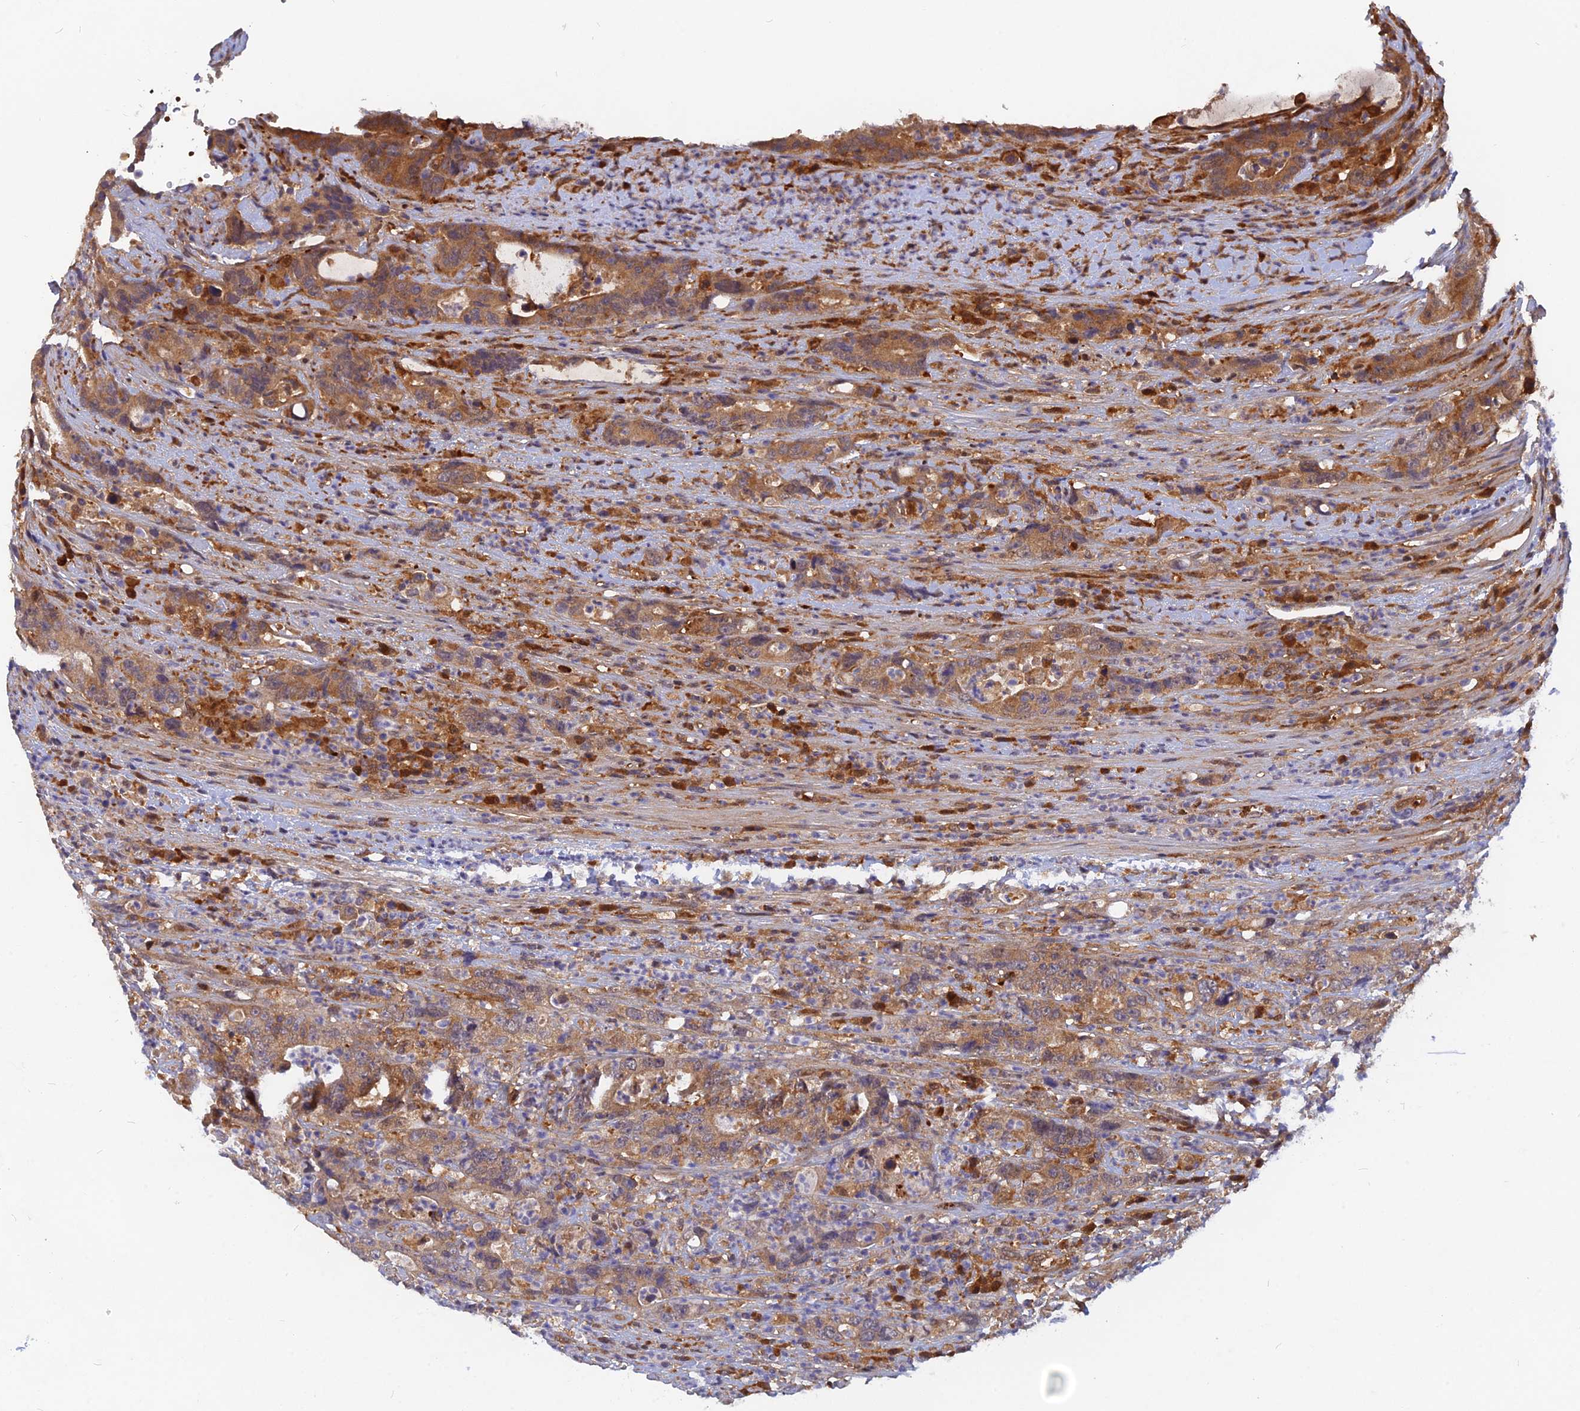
{"staining": {"intensity": "moderate", "quantity": ">75%", "location": "cytoplasmic/membranous"}, "tissue": "colorectal cancer", "cell_type": "Tumor cells", "image_type": "cancer", "snomed": [{"axis": "morphology", "description": "Adenocarcinoma, NOS"}, {"axis": "topography", "description": "Colon"}], "caption": "Human adenocarcinoma (colorectal) stained with a brown dye demonstrates moderate cytoplasmic/membranous positive positivity in about >75% of tumor cells.", "gene": "ARL2BP", "patient": {"sex": "female", "age": 75}}